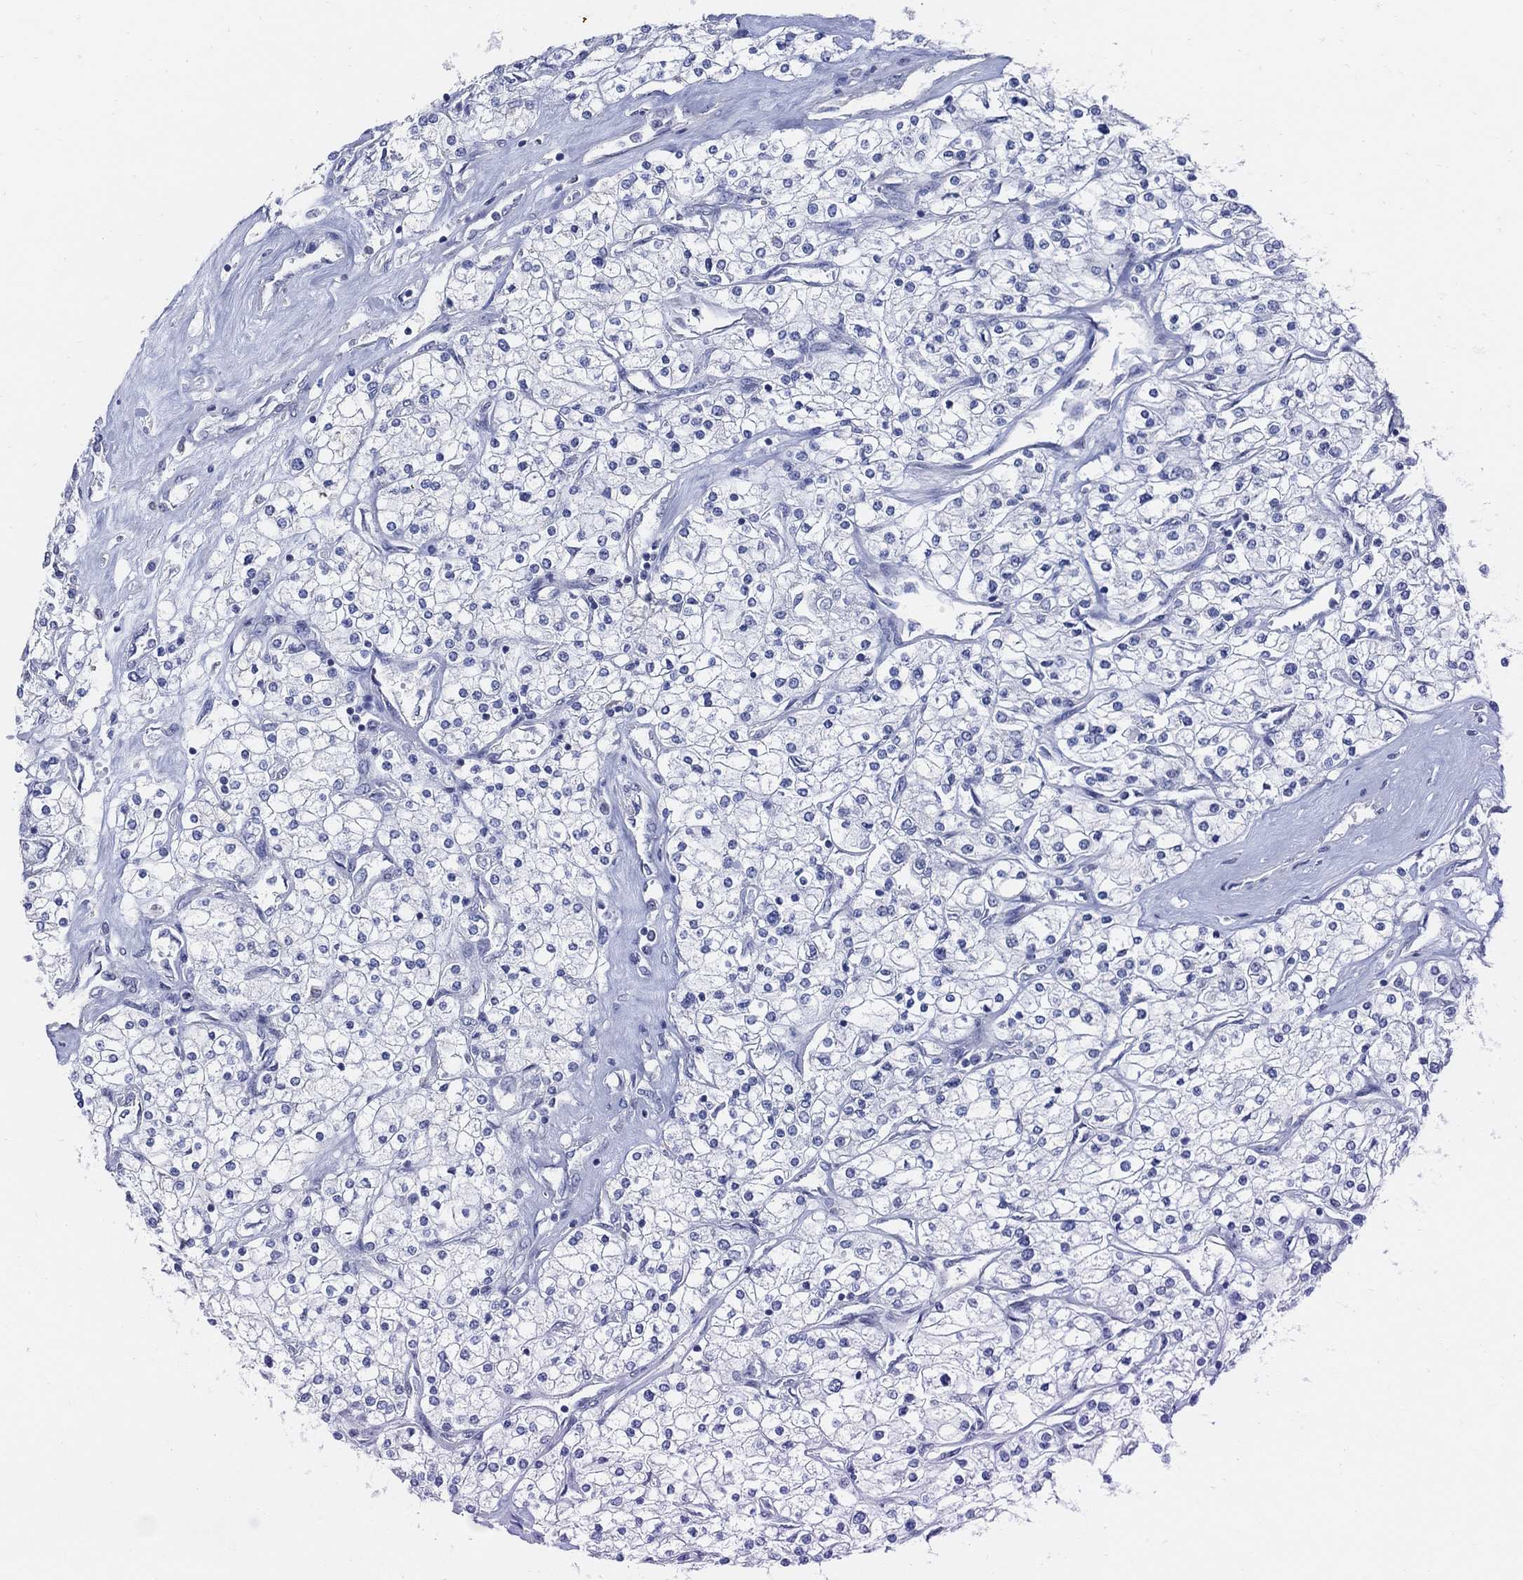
{"staining": {"intensity": "negative", "quantity": "none", "location": "none"}, "tissue": "renal cancer", "cell_type": "Tumor cells", "image_type": "cancer", "snomed": [{"axis": "morphology", "description": "Adenocarcinoma, NOS"}, {"axis": "topography", "description": "Kidney"}], "caption": "Image shows no protein staining in tumor cells of renal cancer (adenocarcinoma) tissue. (Stains: DAB (3,3'-diaminobenzidine) immunohistochemistry (IHC) with hematoxylin counter stain, Microscopy: brightfield microscopy at high magnification).", "gene": "USP29", "patient": {"sex": "male", "age": 80}}